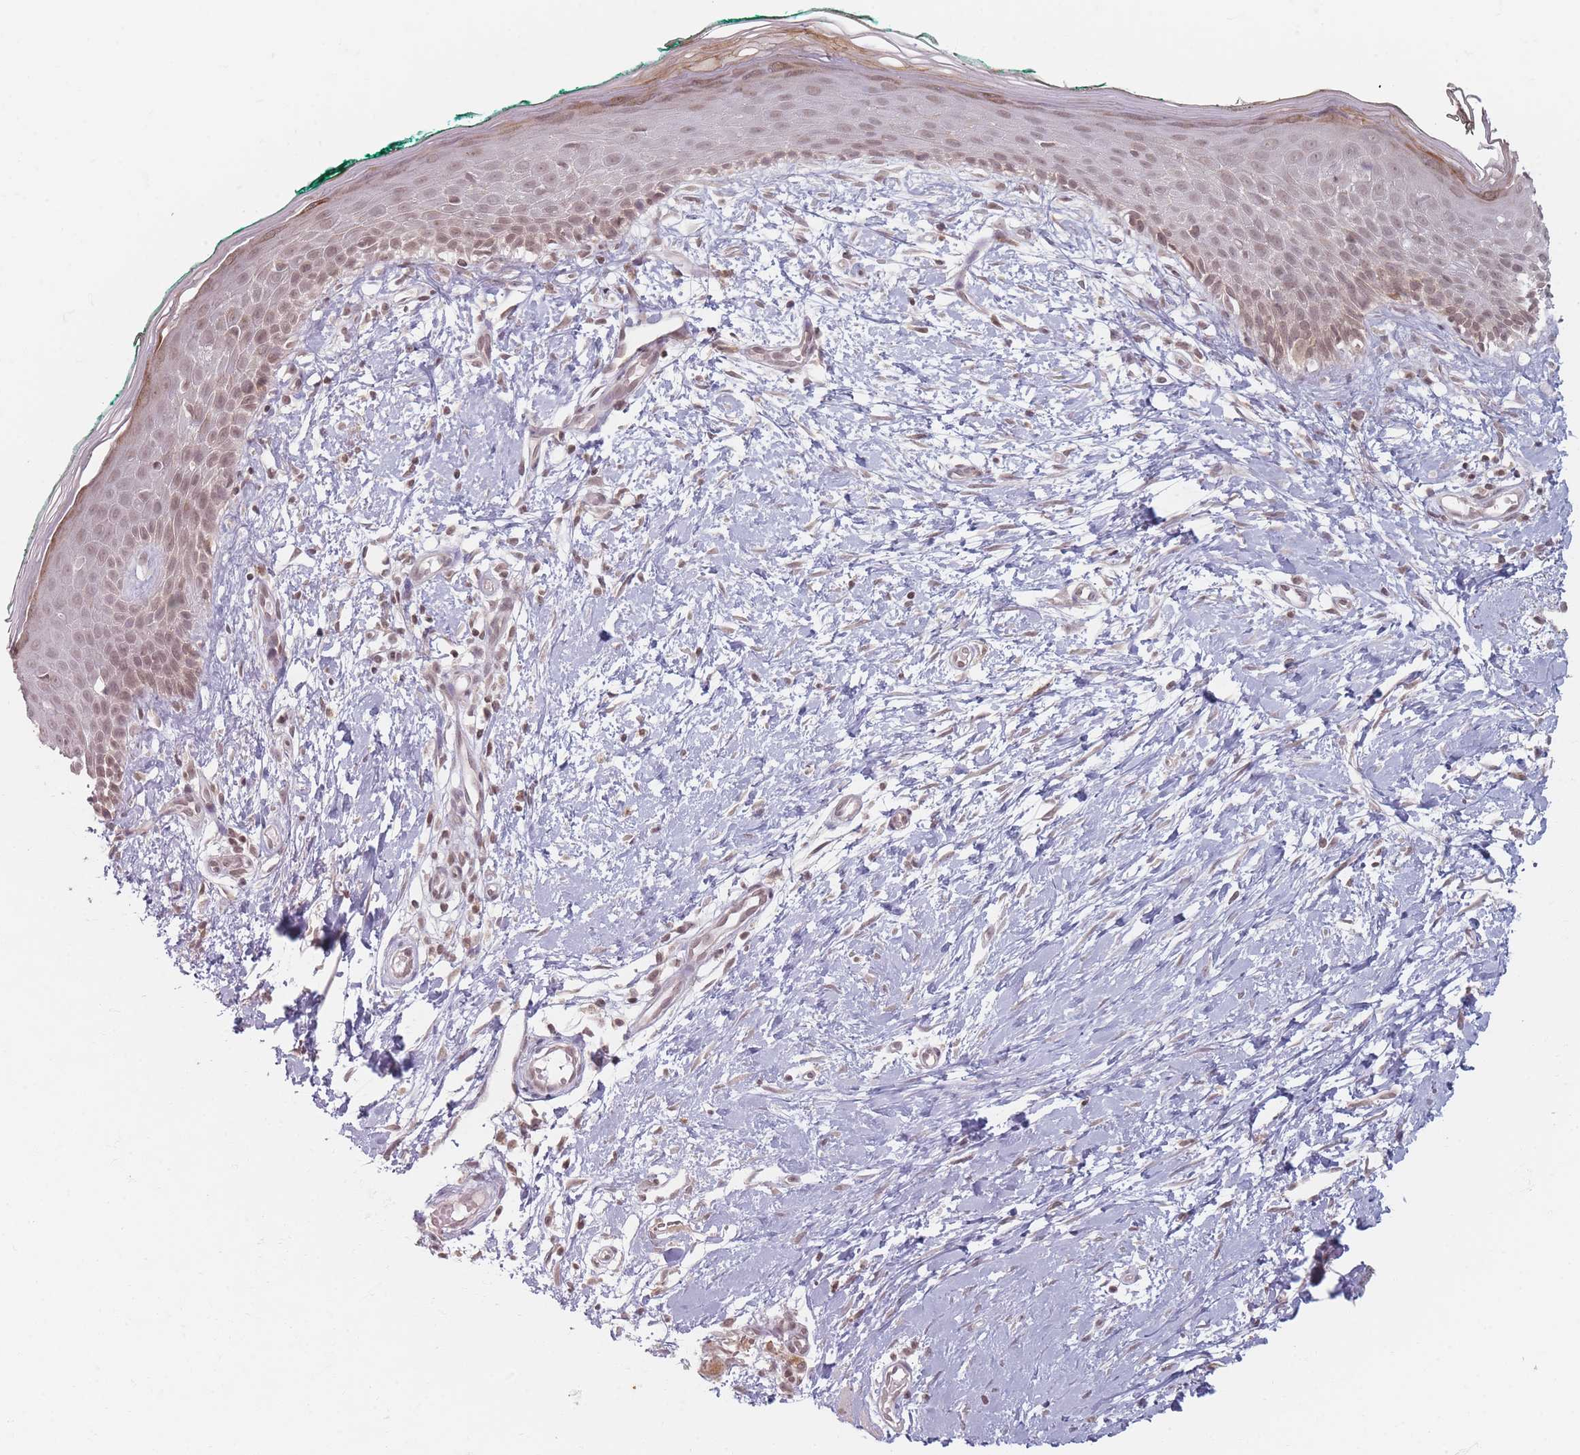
{"staining": {"intensity": "weak", "quantity": ">75%", "location": "nuclear"}, "tissue": "skin", "cell_type": "Fibroblasts", "image_type": "normal", "snomed": [{"axis": "morphology", "description": "Normal tissue, NOS"}, {"axis": "morphology", "description": "Malignant melanoma, NOS"}, {"axis": "topography", "description": "Skin"}], "caption": "IHC histopathology image of normal skin: human skin stained using immunohistochemistry (IHC) shows low levels of weak protein expression localized specifically in the nuclear of fibroblasts, appearing as a nuclear brown color.", "gene": "SPATA45", "patient": {"sex": "male", "age": 62}}